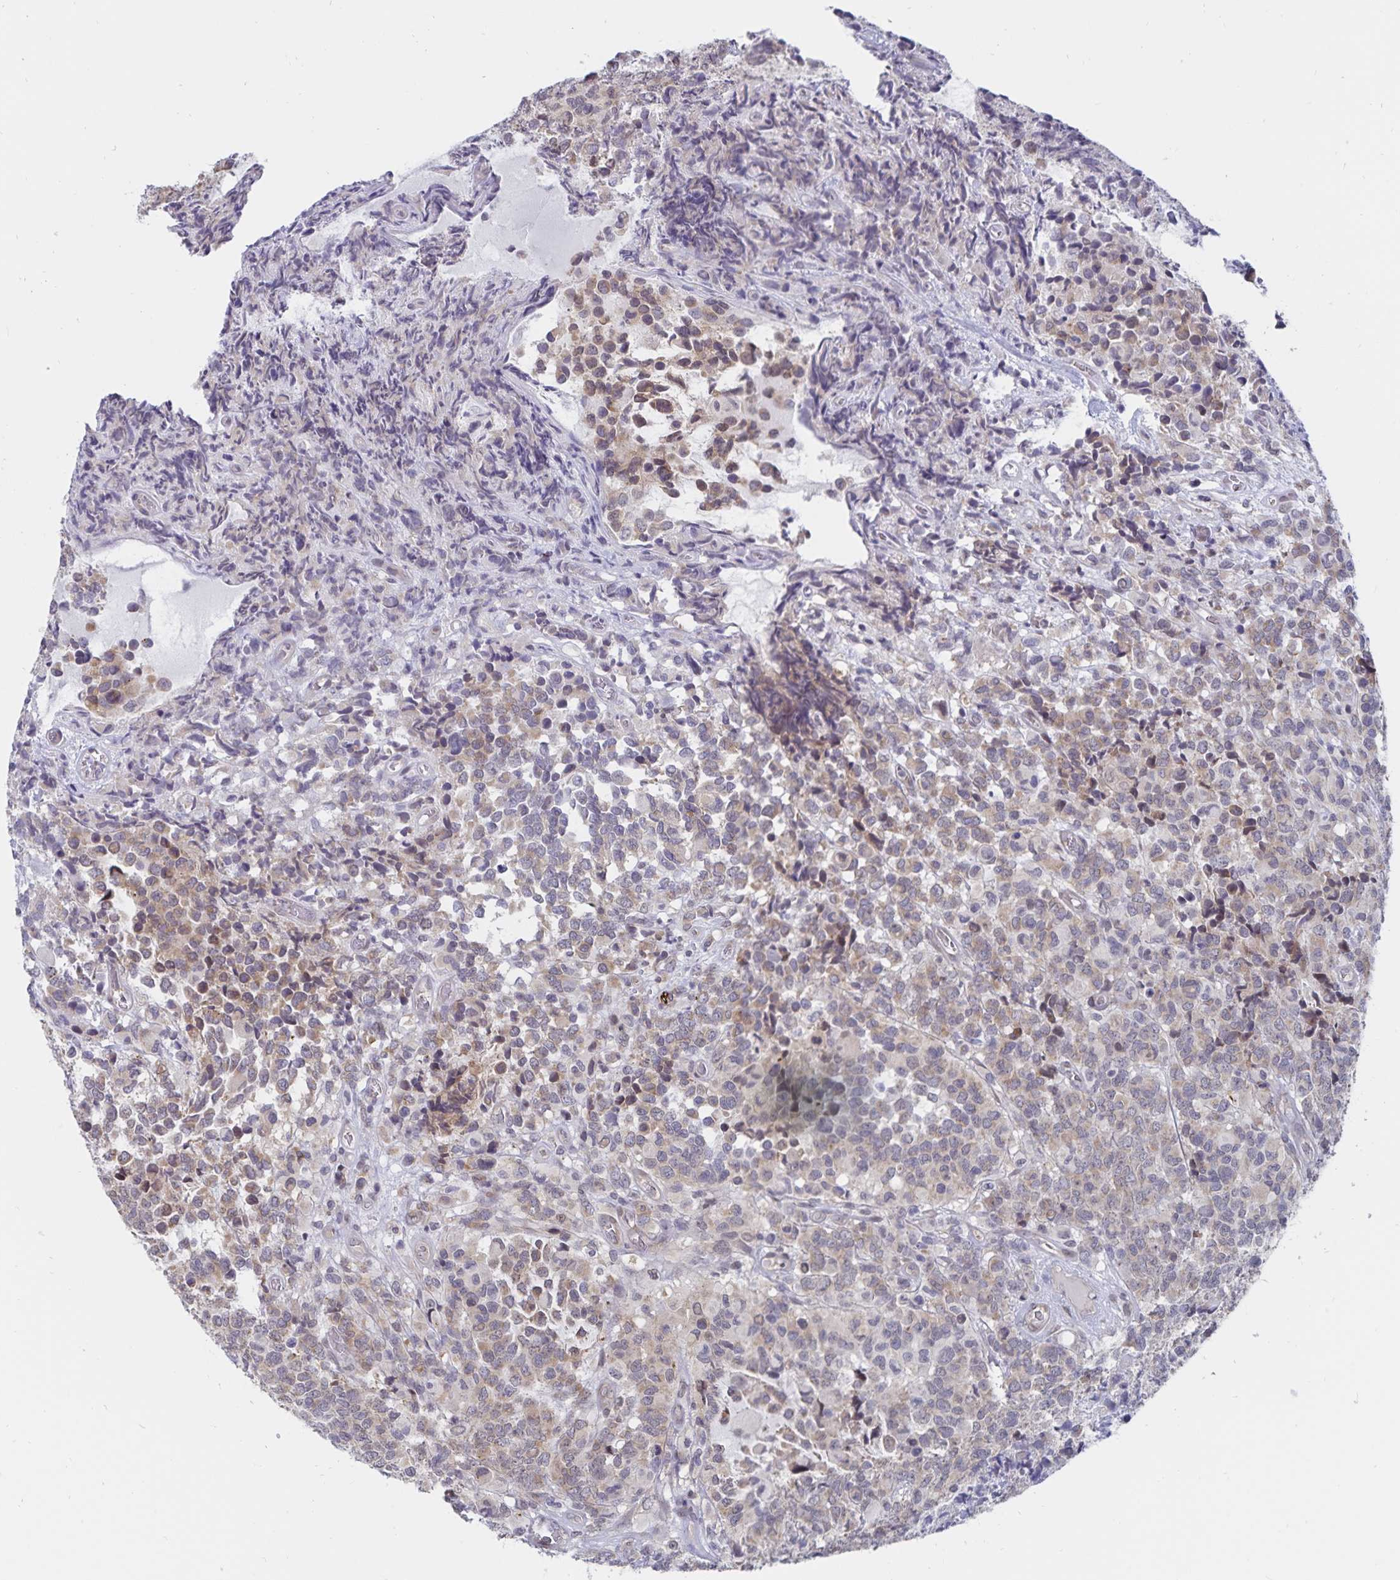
{"staining": {"intensity": "weak", "quantity": "<25%", "location": "cytoplasmic/membranous"}, "tissue": "glioma", "cell_type": "Tumor cells", "image_type": "cancer", "snomed": [{"axis": "morphology", "description": "Glioma, malignant, High grade"}, {"axis": "topography", "description": "Brain"}], "caption": "Immunohistochemical staining of malignant glioma (high-grade) exhibits no significant expression in tumor cells. The staining is performed using DAB brown chromogen with nuclei counter-stained in using hematoxylin.", "gene": "ATP2A2", "patient": {"sex": "male", "age": 39}}